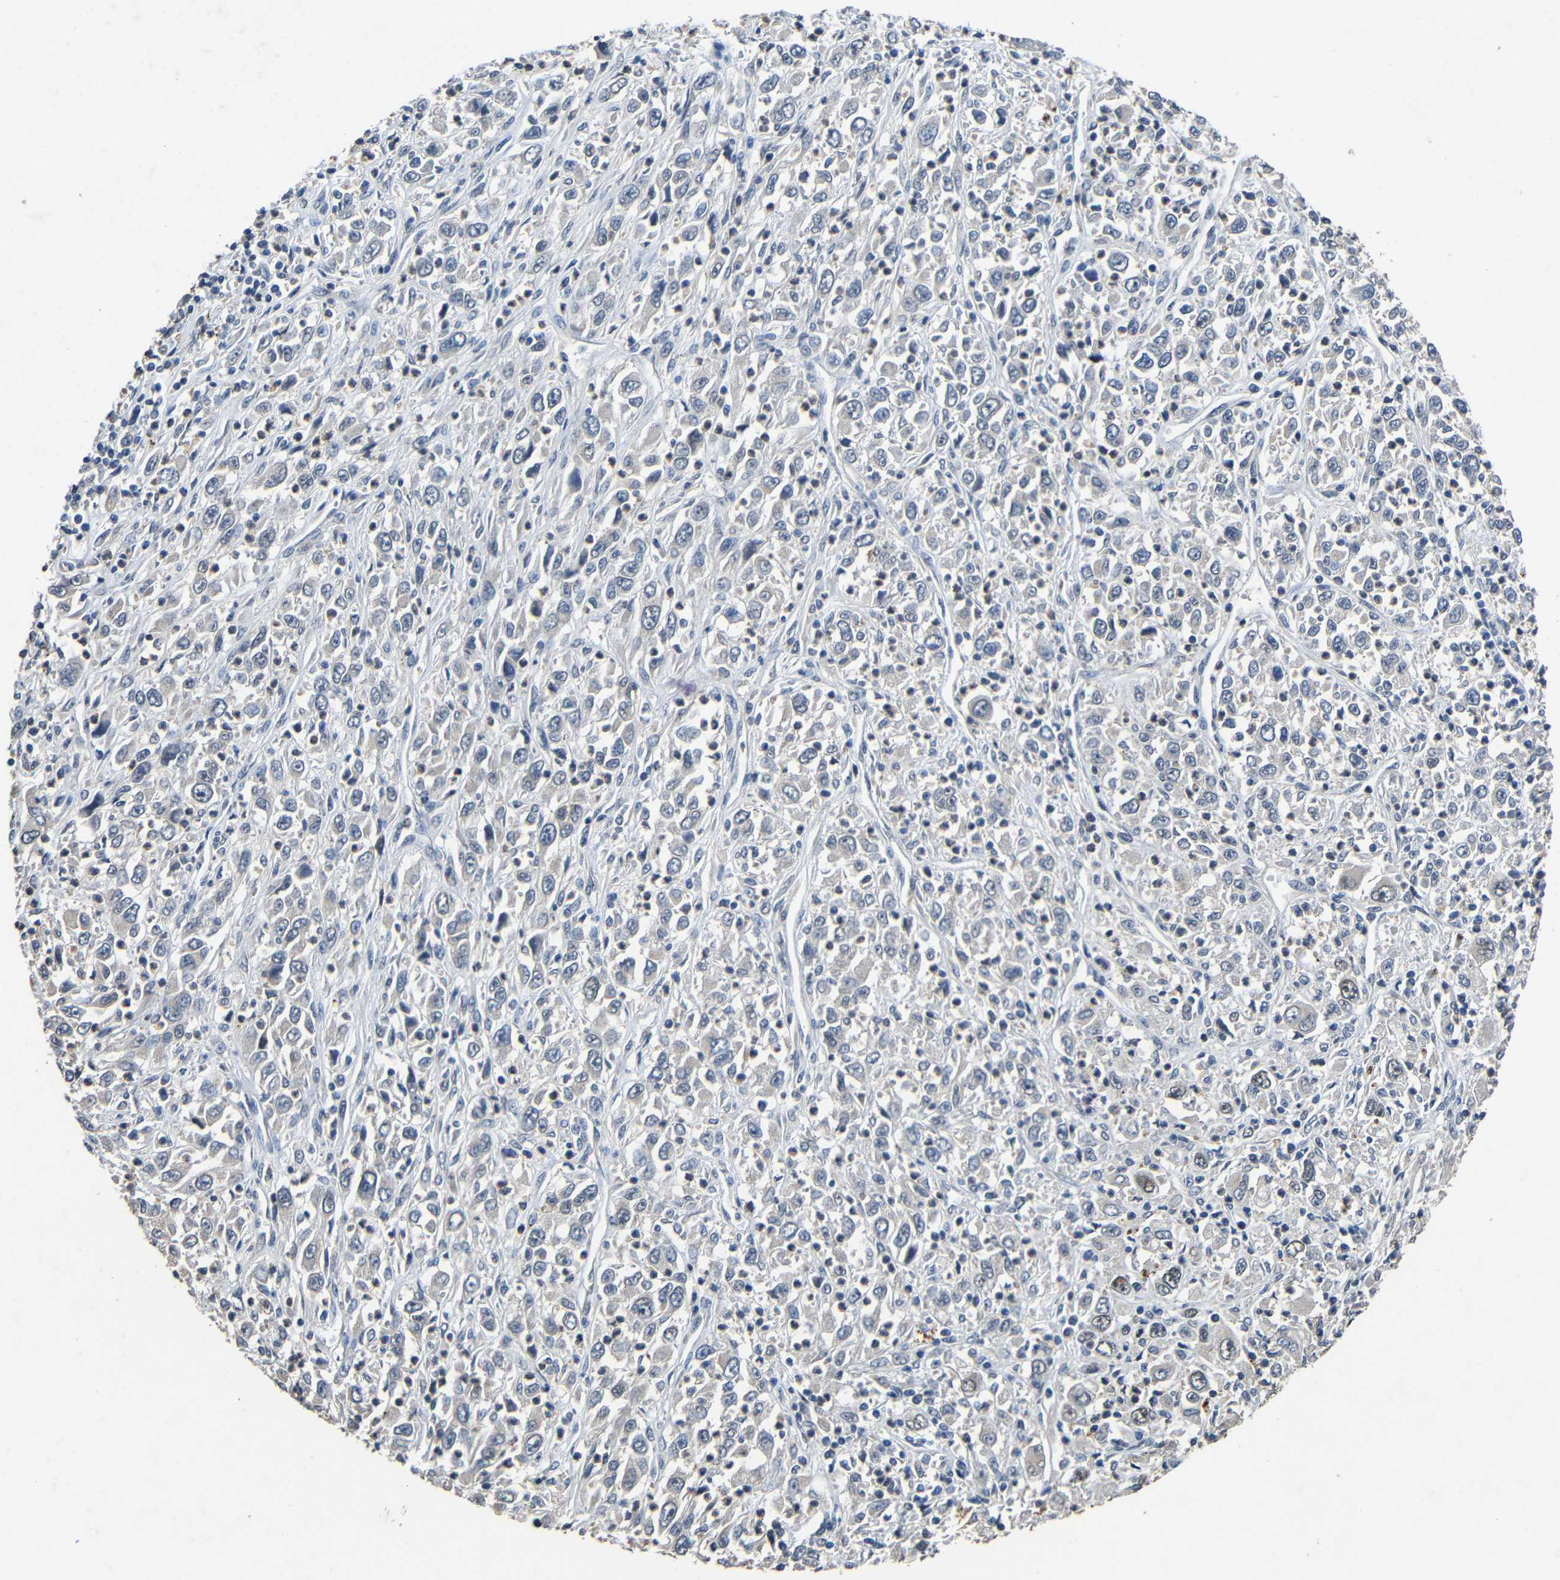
{"staining": {"intensity": "negative", "quantity": "none", "location": "none"}, "tissue": "melanoma", "cell_type": "Tumor cells", "image_type": "cancer", "snomed": [{"axis": "morphology", "description": "Malignant melanoma, Metastatic site"}, {"axis": "topography", "description": "Skin"}], "caption": "The IHC image has no significant expression in tumor cells of melanoma tissue.", "gene": "C6orf89", "patient": {"sex": "female", "age": 56}}